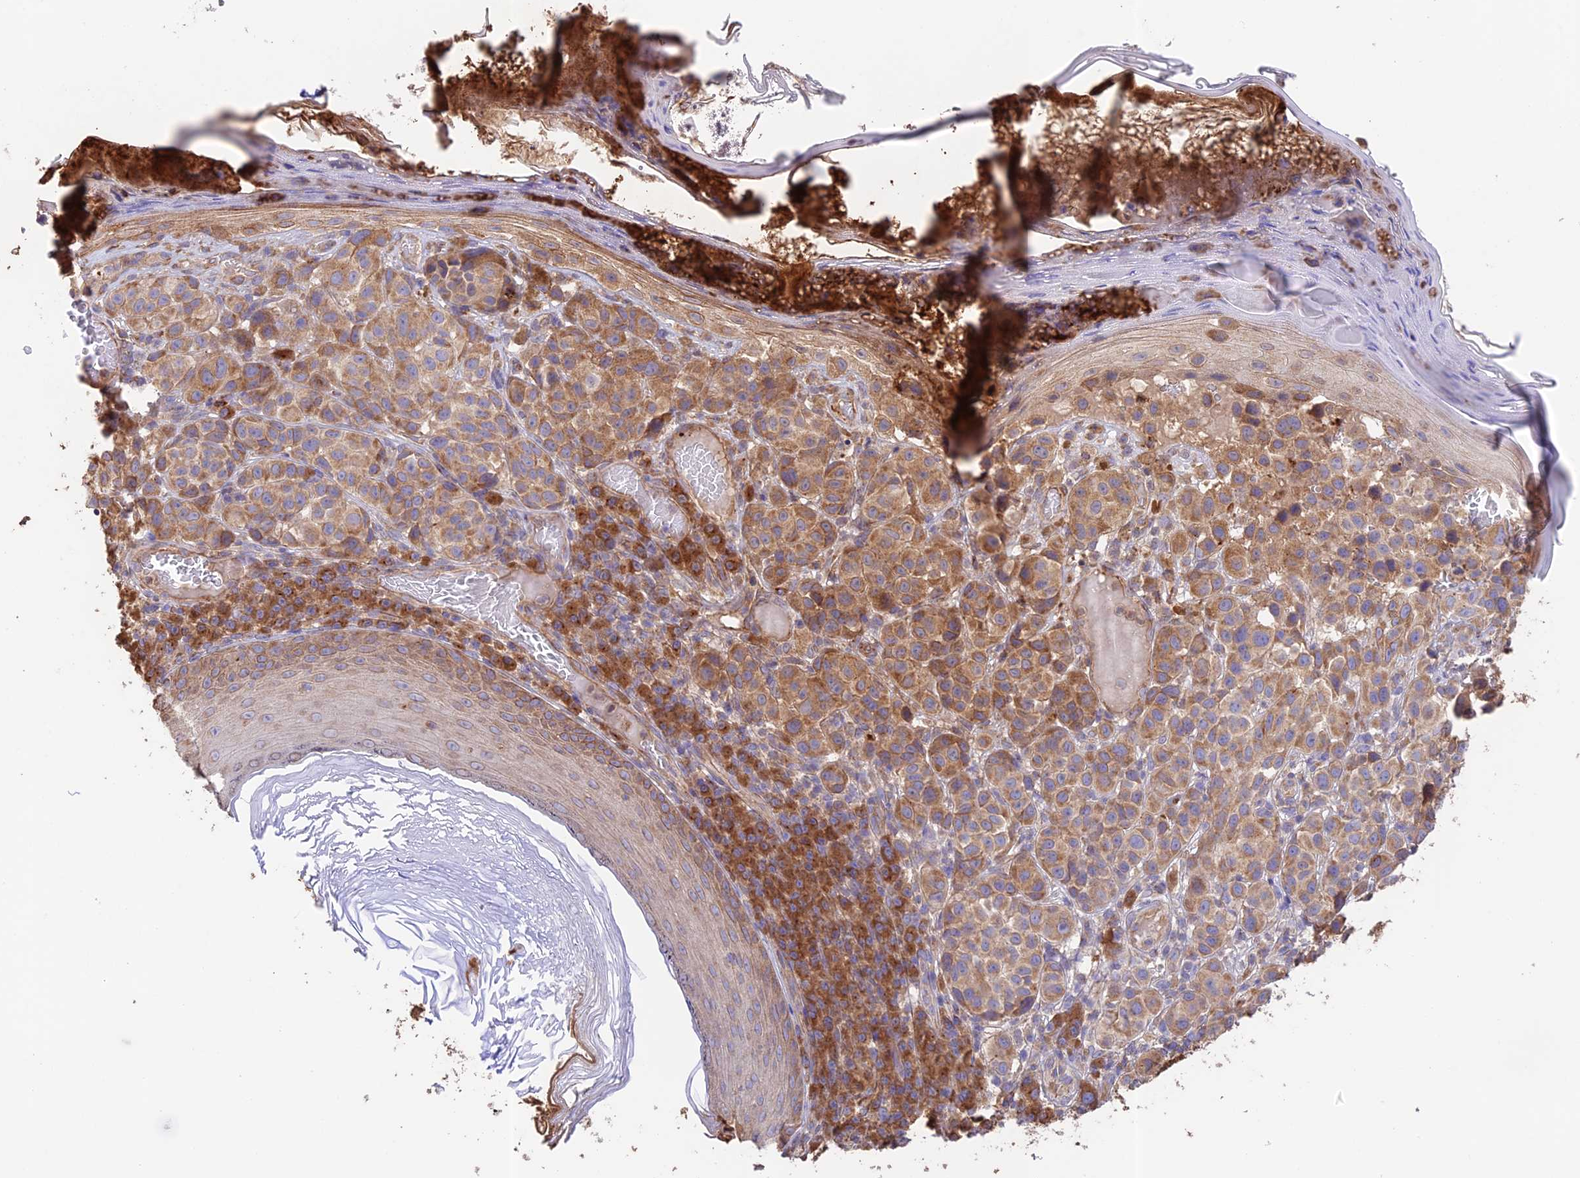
{"staining": {"intensity": "moderate", "quantity": ">75%", "location": "cytoplasmic/membranous"}, "tissue": "melanoma", "cell_type": "Tumor cells", "image_type": "cancer", "snomed": [{"axis": "morphology", "description": "Malignant melanoma, NOS"}, {"axis": "topography", "description": "Skin"}], "caption": "Moderate cytoplasmic/membranous expression is appreciated in about >75% of tumor cells in melanoma. Nuclei are stained in blue.", "gene": "EMC3", "patient": {"sex": "male", "age": 38}}